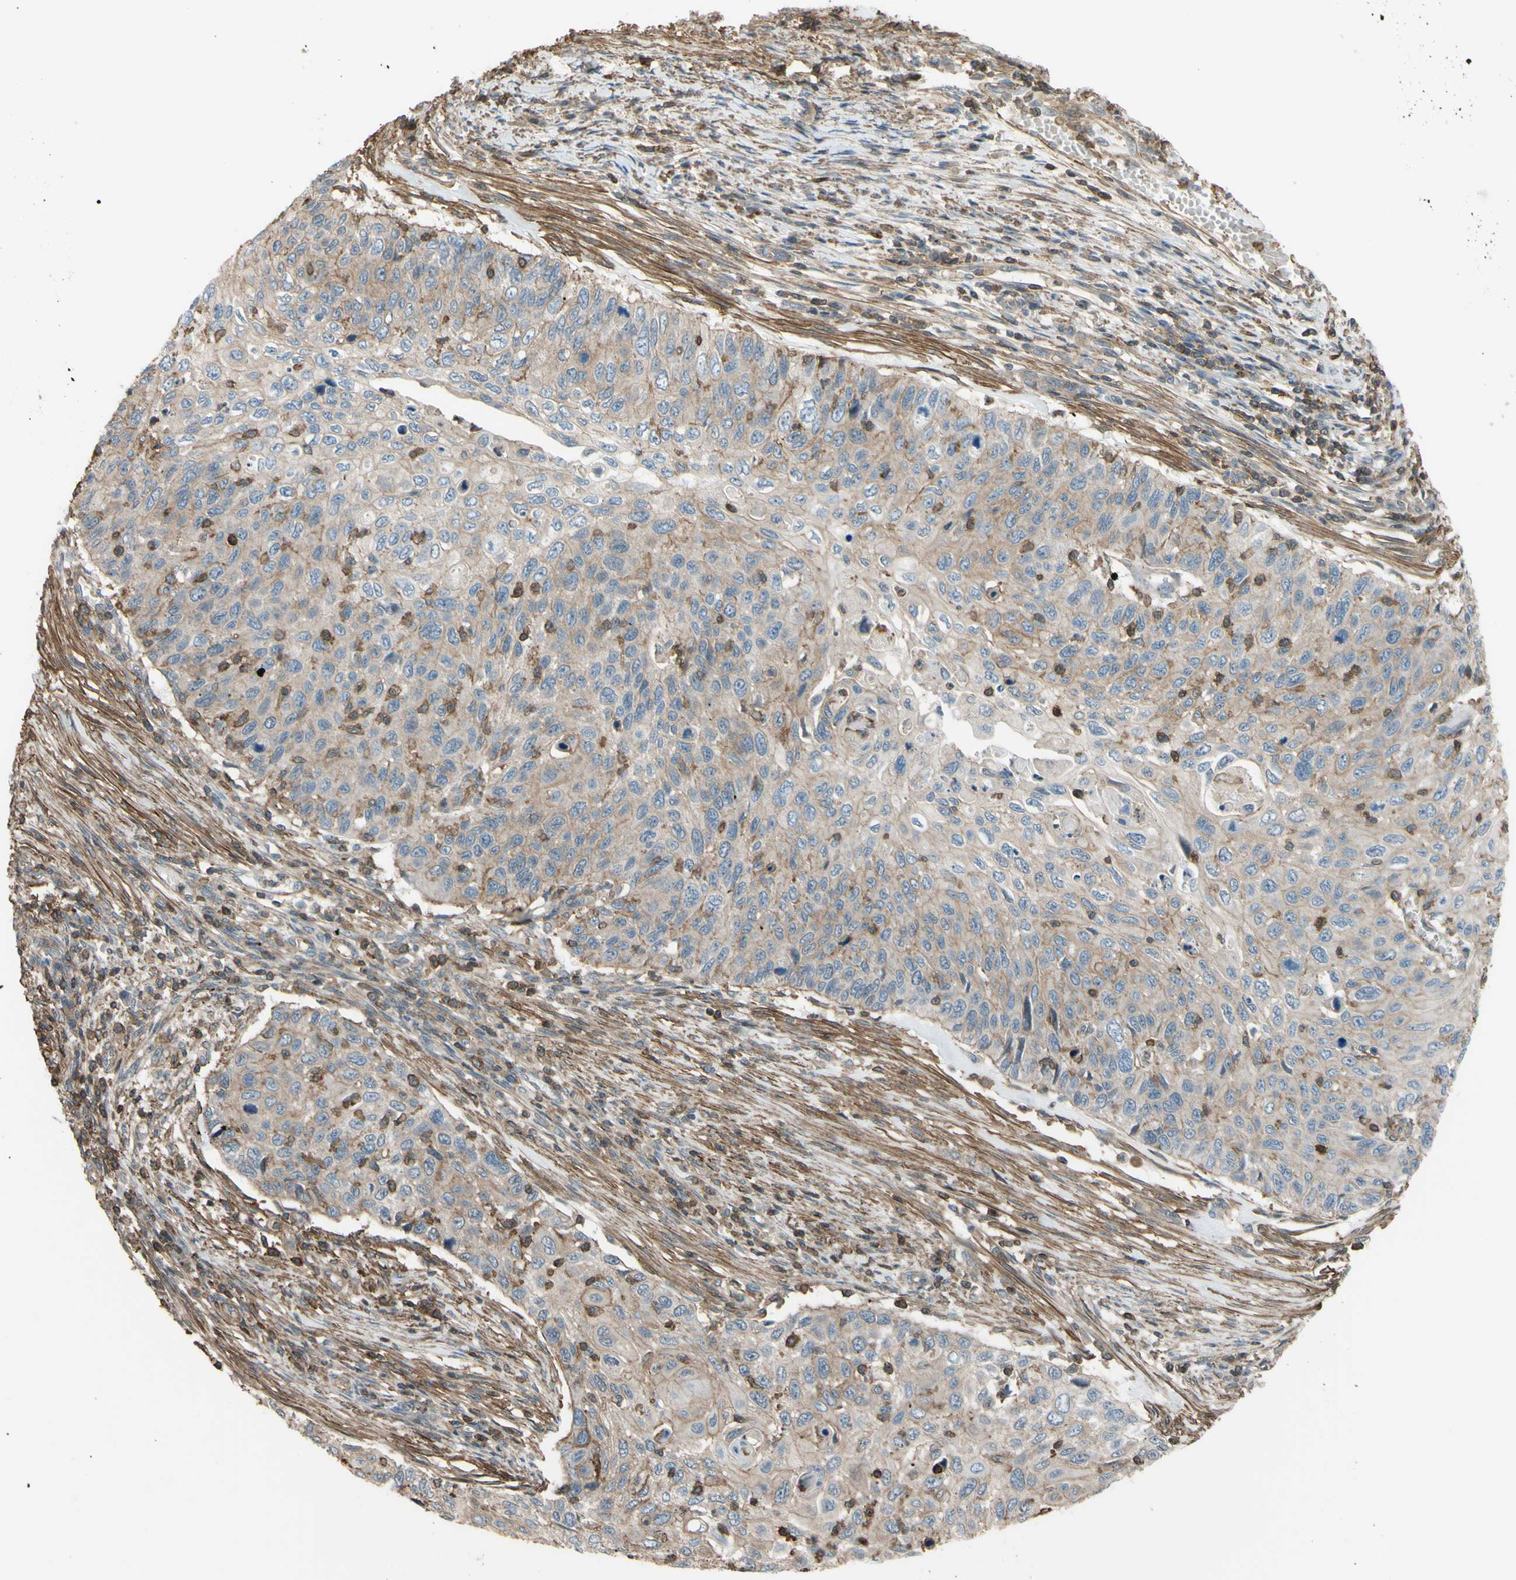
{"staining": {"intensity": "weak", "quantity": "25%-75%", "location": "cytoplasmic/membranous"}, "tissue": "cervical cancer", "cell_type": "Tumor cells", "image_type": "cancer", "snomed": [{"axis": "morphology", "description": "Squamous cell carcinoma, NOS"}, {"axis": "topography", "description": "Cervix"}], "caption": "This is a histology image of IHC staining of squamous cell carcinoma (cervical), which shows weak expression in the cytoplasmic/membranous of tumor cells.", "gene": "ADD3", "patient": {"sex": "female", "age": 70}}